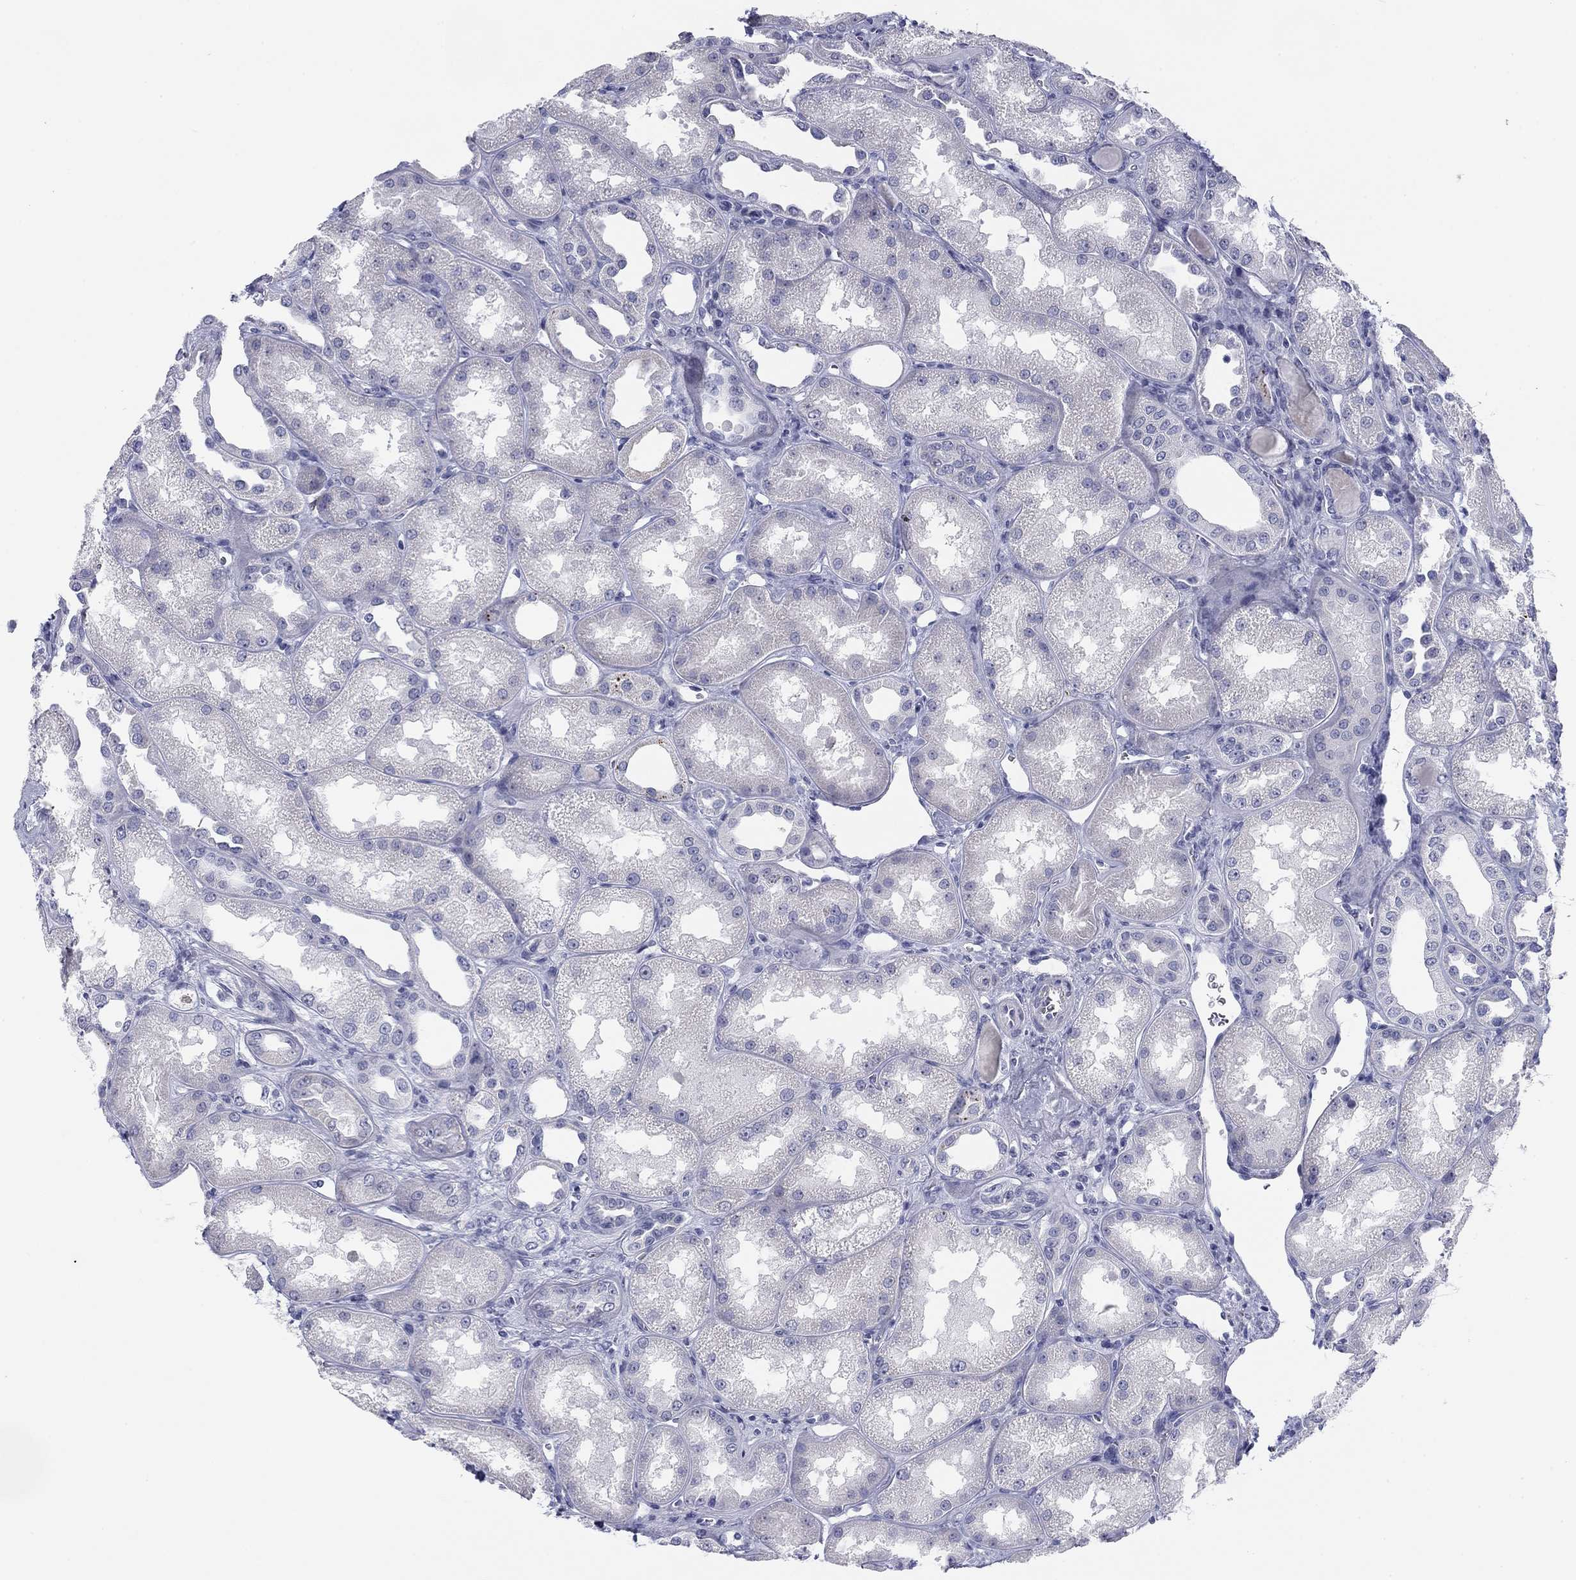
{"staining": {"intensity": "negative", "quantity": "none", "location": "none"}, "tissue": "kidney", "cell_type": "Cells in glomeruli", "image_type": "normal", "snomed": [{"axis": "morphology", "description": "Normal tissue, NOS"}, {"axis": "topography", "description": "Kidney"}], "caption": "Kidney was stained to show a protein in brown. There is no significant expression in cells in glomeruli. Nuclei are stained in blue.", "gene": "PRPH", "patient": {"sex": "male", "age": 61}}